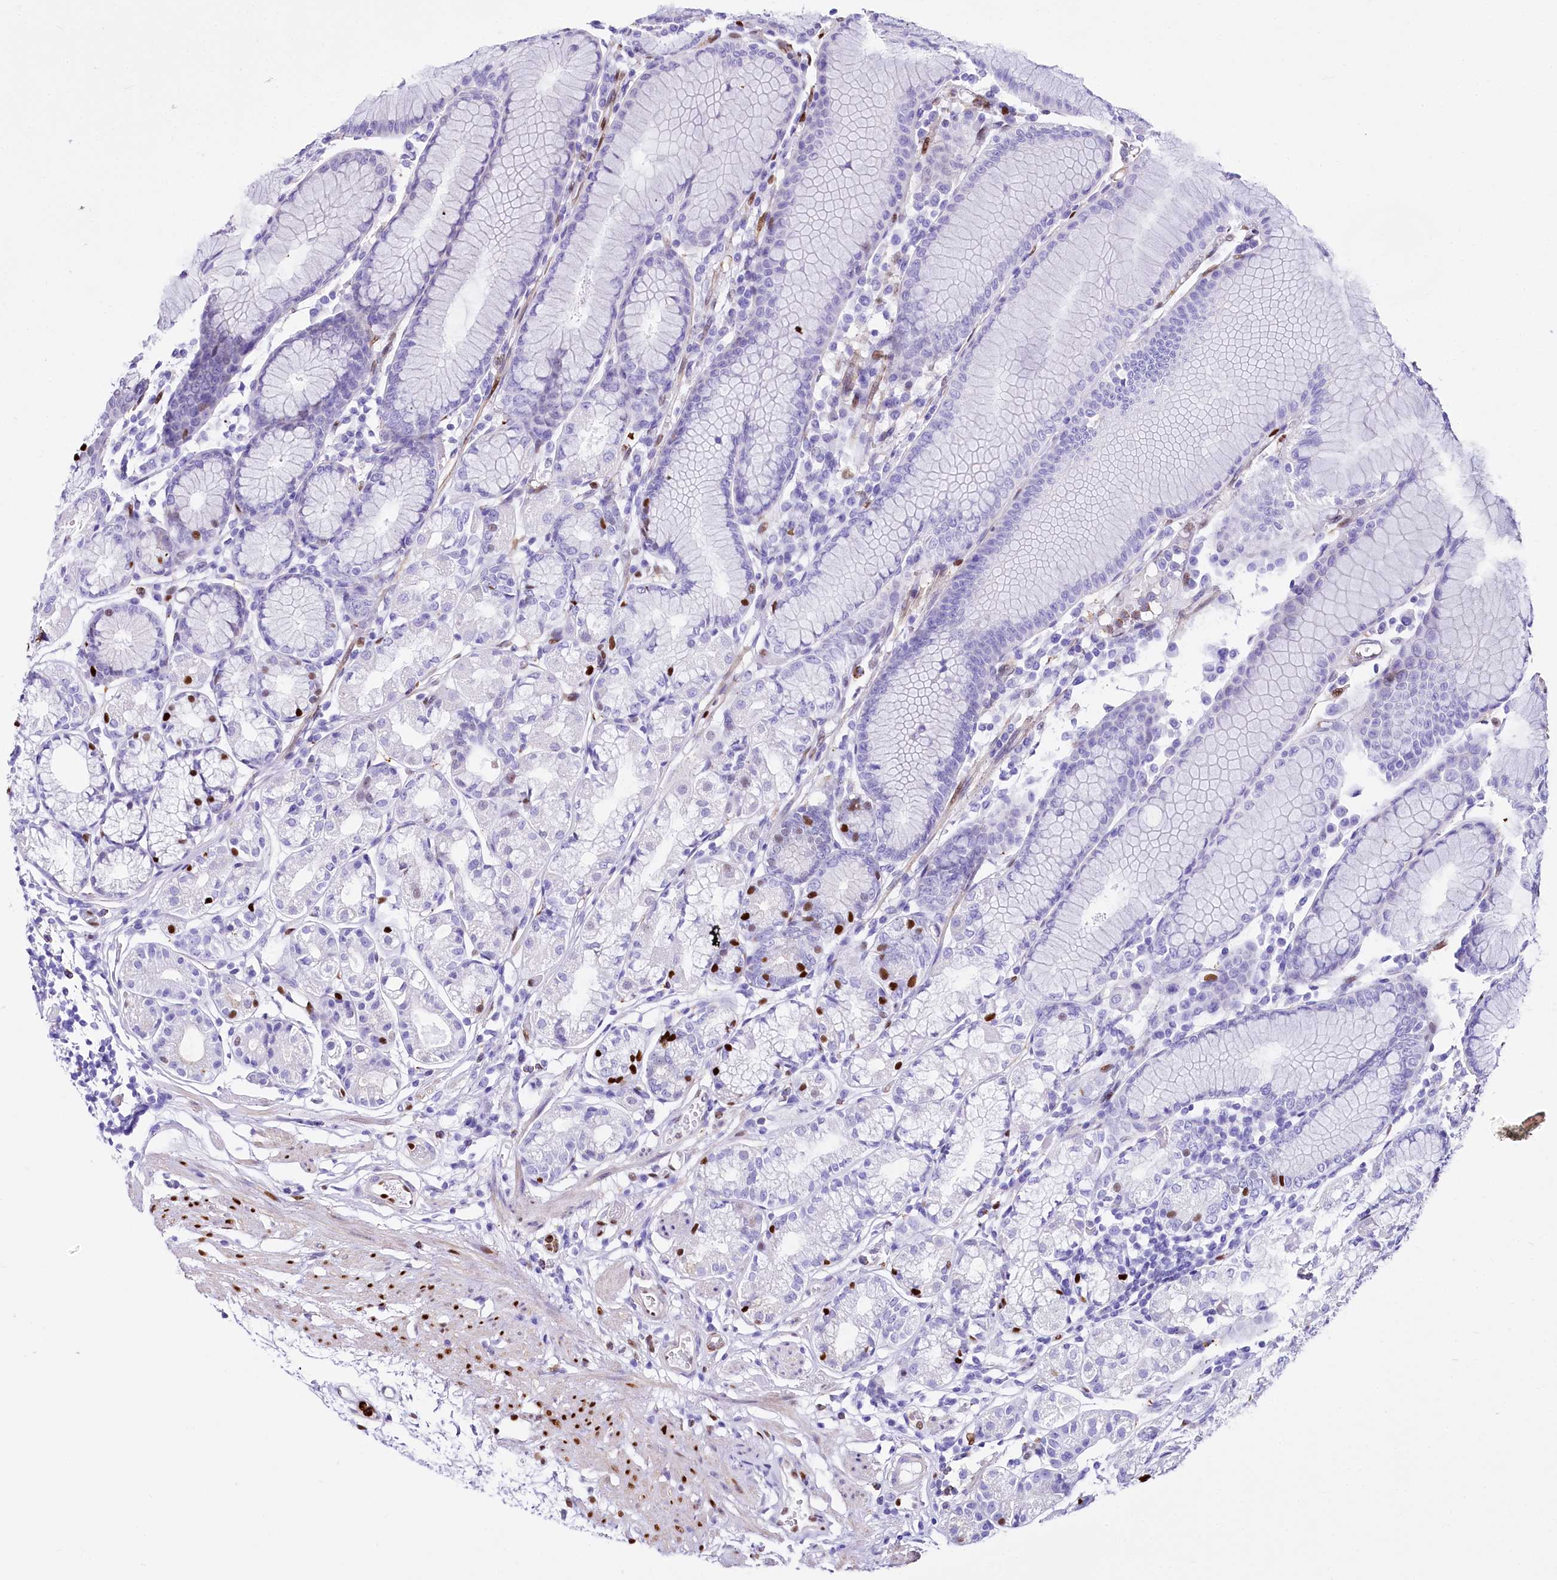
{"staining": {"intensity": "negative", "quantity": "none", "location": "none"}, "tissue": "stomach", "cell_type": "Glandular cells", "image_type": "normal", "snomed": [{"axis": "morphology", "description": "Normal tissue, NOS"}, {"axis": "topography", "description": "Stomach"}], "caption": "The image shows no staining of glandular cells in benign stomach.", "gene": "PTMS", "patient": {"sex": "female", "age": 57}}